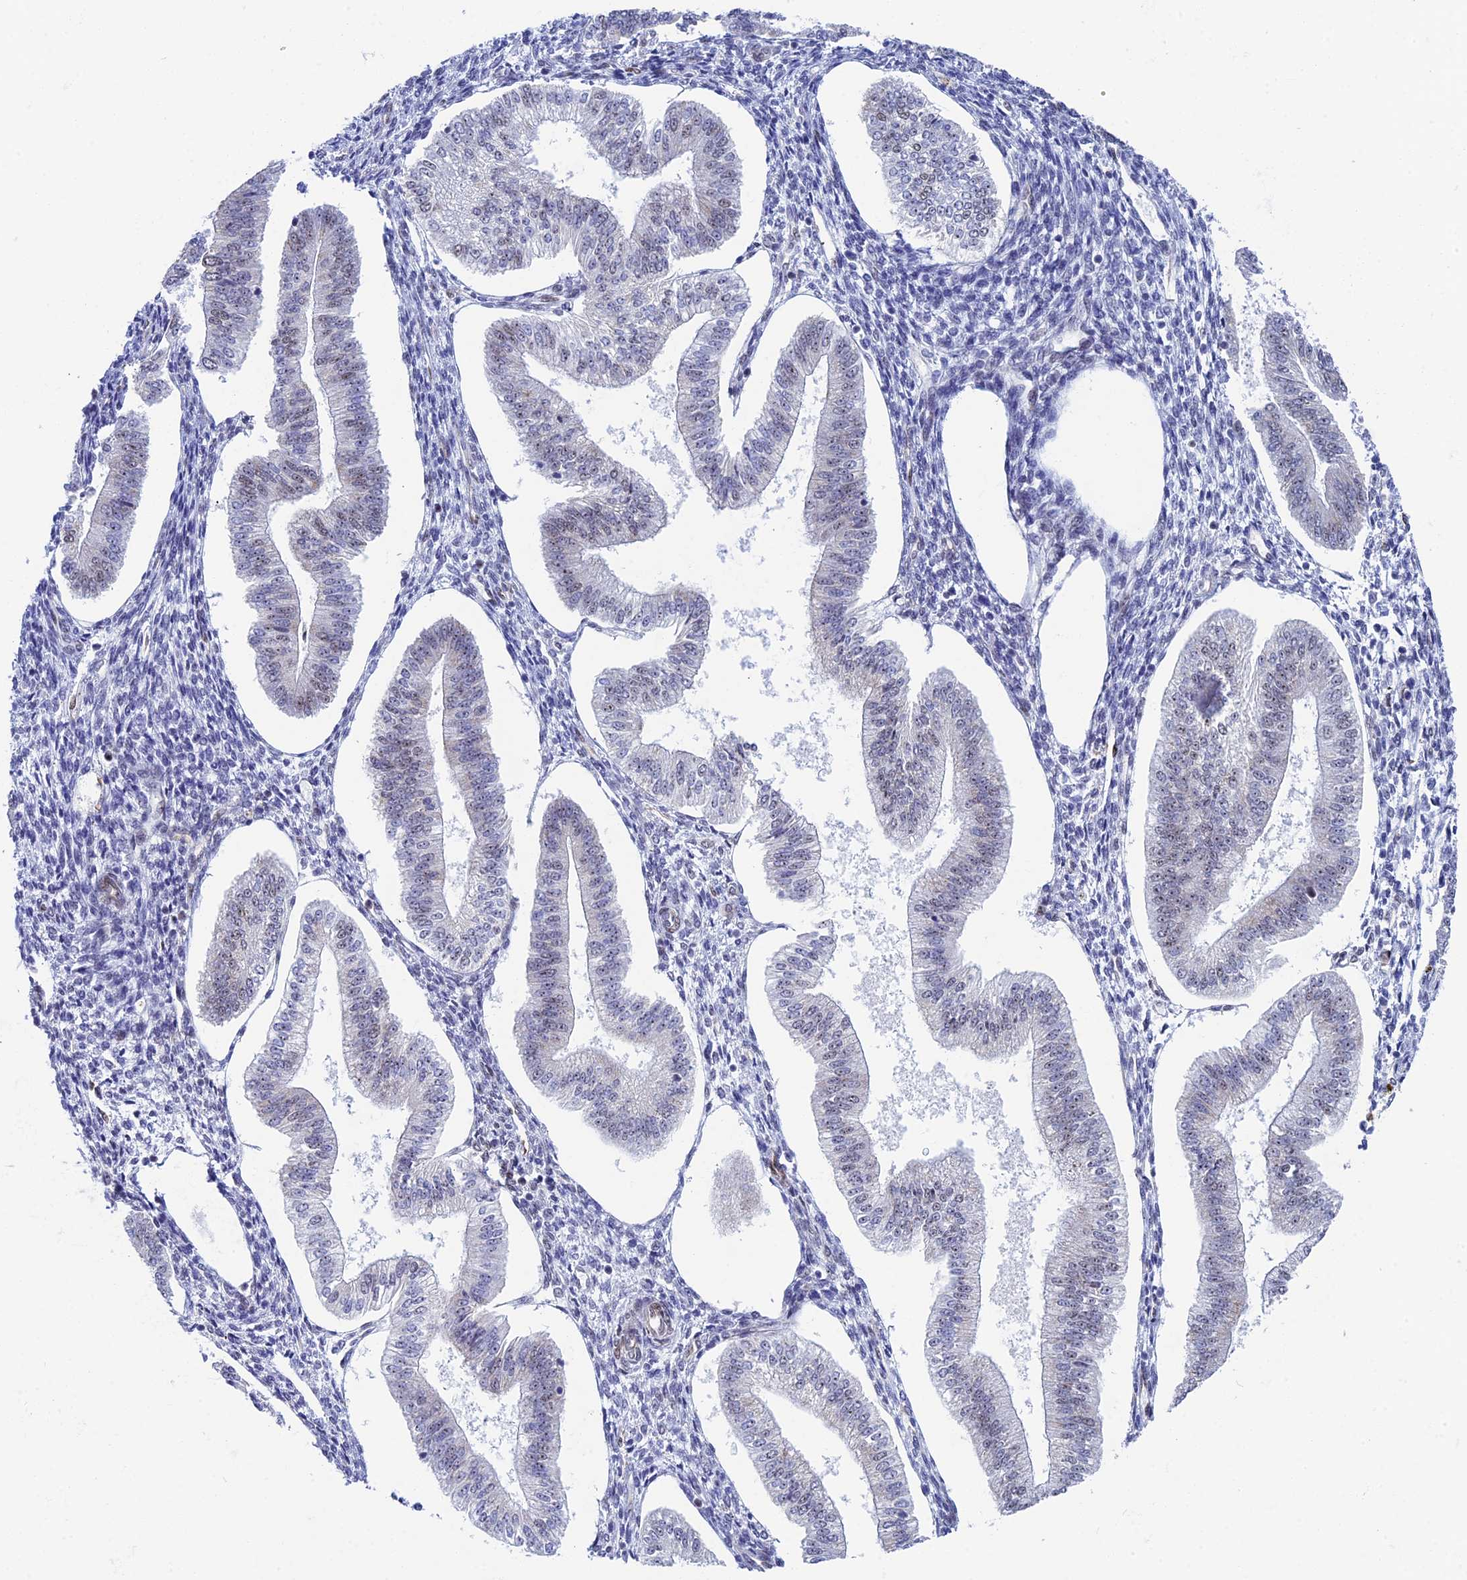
{"staining": {"intensity": "negative", "quantity": "none", "location": "none"}, "tissue": "endometrium", "cell_type": "Cells in endometrial stroma", "image_type": "normal", "snomed": [{"axis": "morphology", "description": "Normal tissue, NOS"}, {"axis": "topography", "description": "Endometrium"}], "caption": "This is a histopathology image of immunohistochemistry (IHC) staining of unremarkable endometrium, which shows no staining in cells in endometrial stroma. The staining is performed using DAB brown chromogen with nuclei counter-stained in using hematoxylin.", "gene": "CCDC86", "patient": {"sex": "female", "age": 34}}